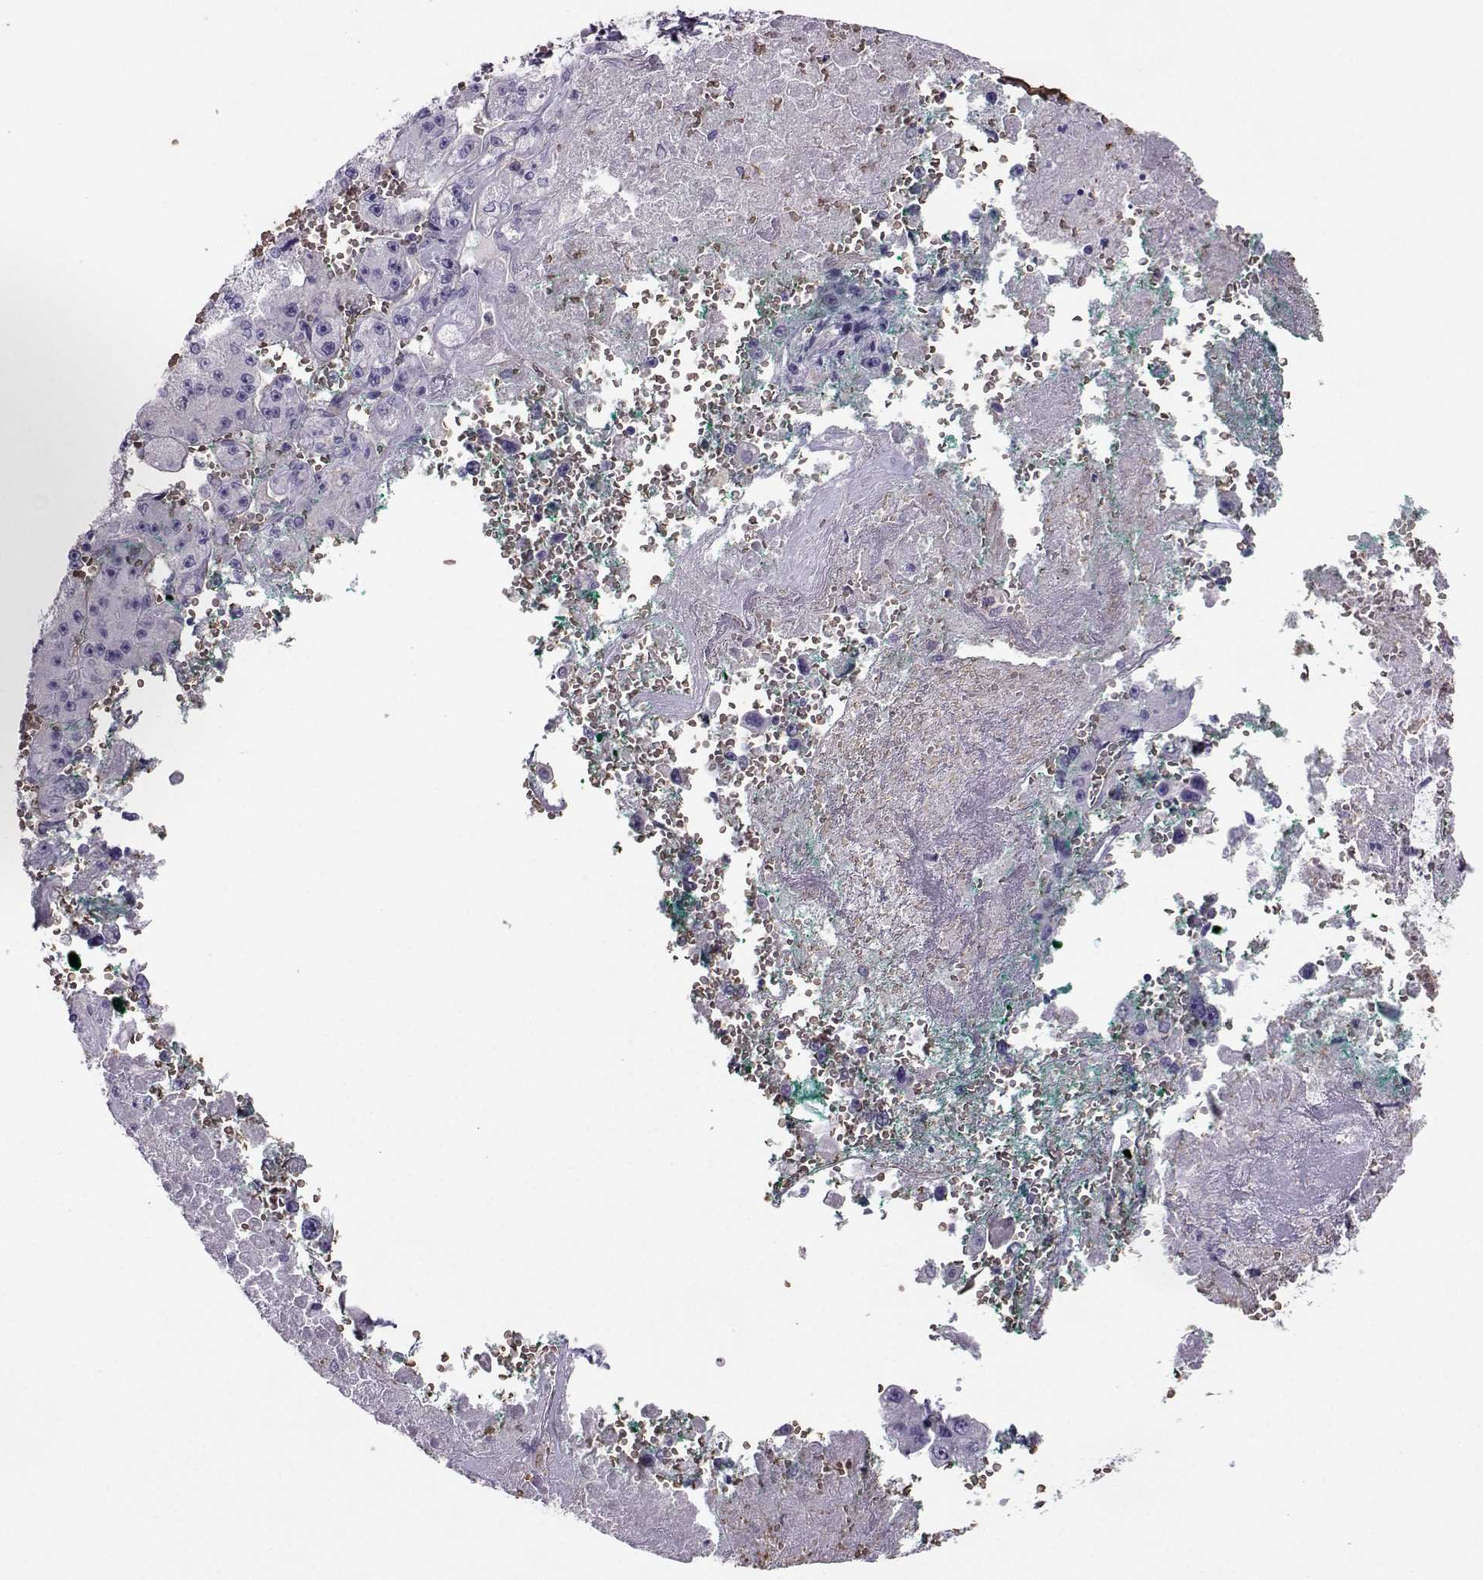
{"staining": {"intensity": "negative", "quantity": "none", "location": "none"}, "tissue": "liver cancer", "cell_type": "Tumor cells", "image_type": "cancer", "snomed": [{"axis": "morphology", "description": "Carcinoma, Hepatocellular, NOS"}, {"axis": "topography", "description": "Liver"}], "caption": "An image of hepatocellular carcinoma (liver) stained for a protein shows no brown staining in tumor cells. The staining is performed using DAB (3,3'-diaminobenzidine) brown chromogen with nuclei counter-stained in using hematoxylin.", "gene": "CLUL1", "patient": {"sex": "female", "age": 73}}